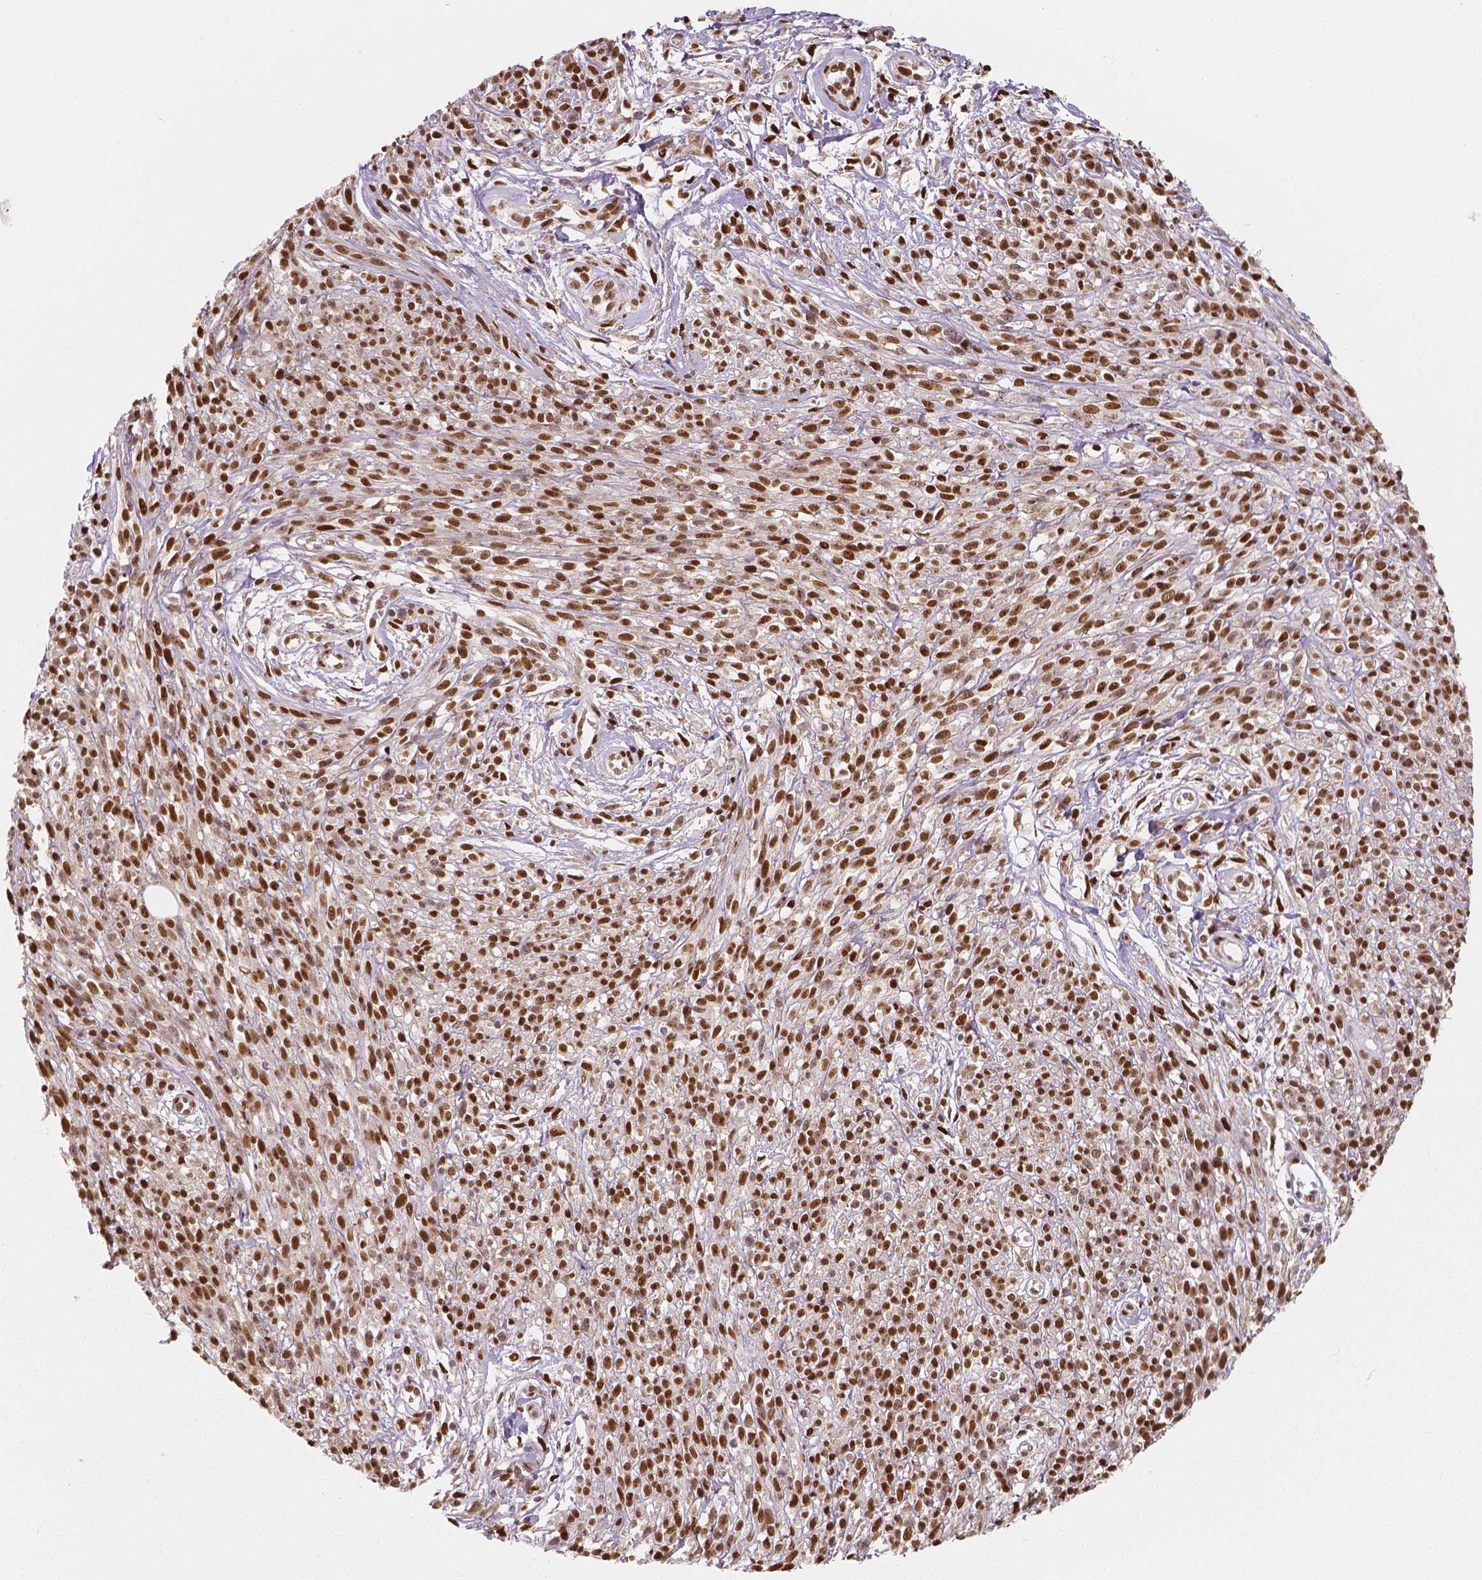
{"staining": {"intensity": "moderate", "quantity": ">75%", "location": "nuclear"}, "tissue": "melanoma", "cell_type": "Tumor cells", "image_type": "cancer", "snomed": [{"axis": "morphology", "description": "Malignant melanoma, NOS"}, {"axis": "topography", "description": "Skin"}, {"axis": "topography", "description": "Skin of trunk"}], "caption": "Immunohistochemical staining of human melanoma reveals medium levels of moderate nuclear positivity in approximately >75% of tumor cells. The staining was performed using DAB to visualize the protein expression in brown, while the nuclei were stained in blue with hematoxylin (Magnification: 20x).", "gene": "NUCKS1", "patient": {"sex": "male", "age": 74}}